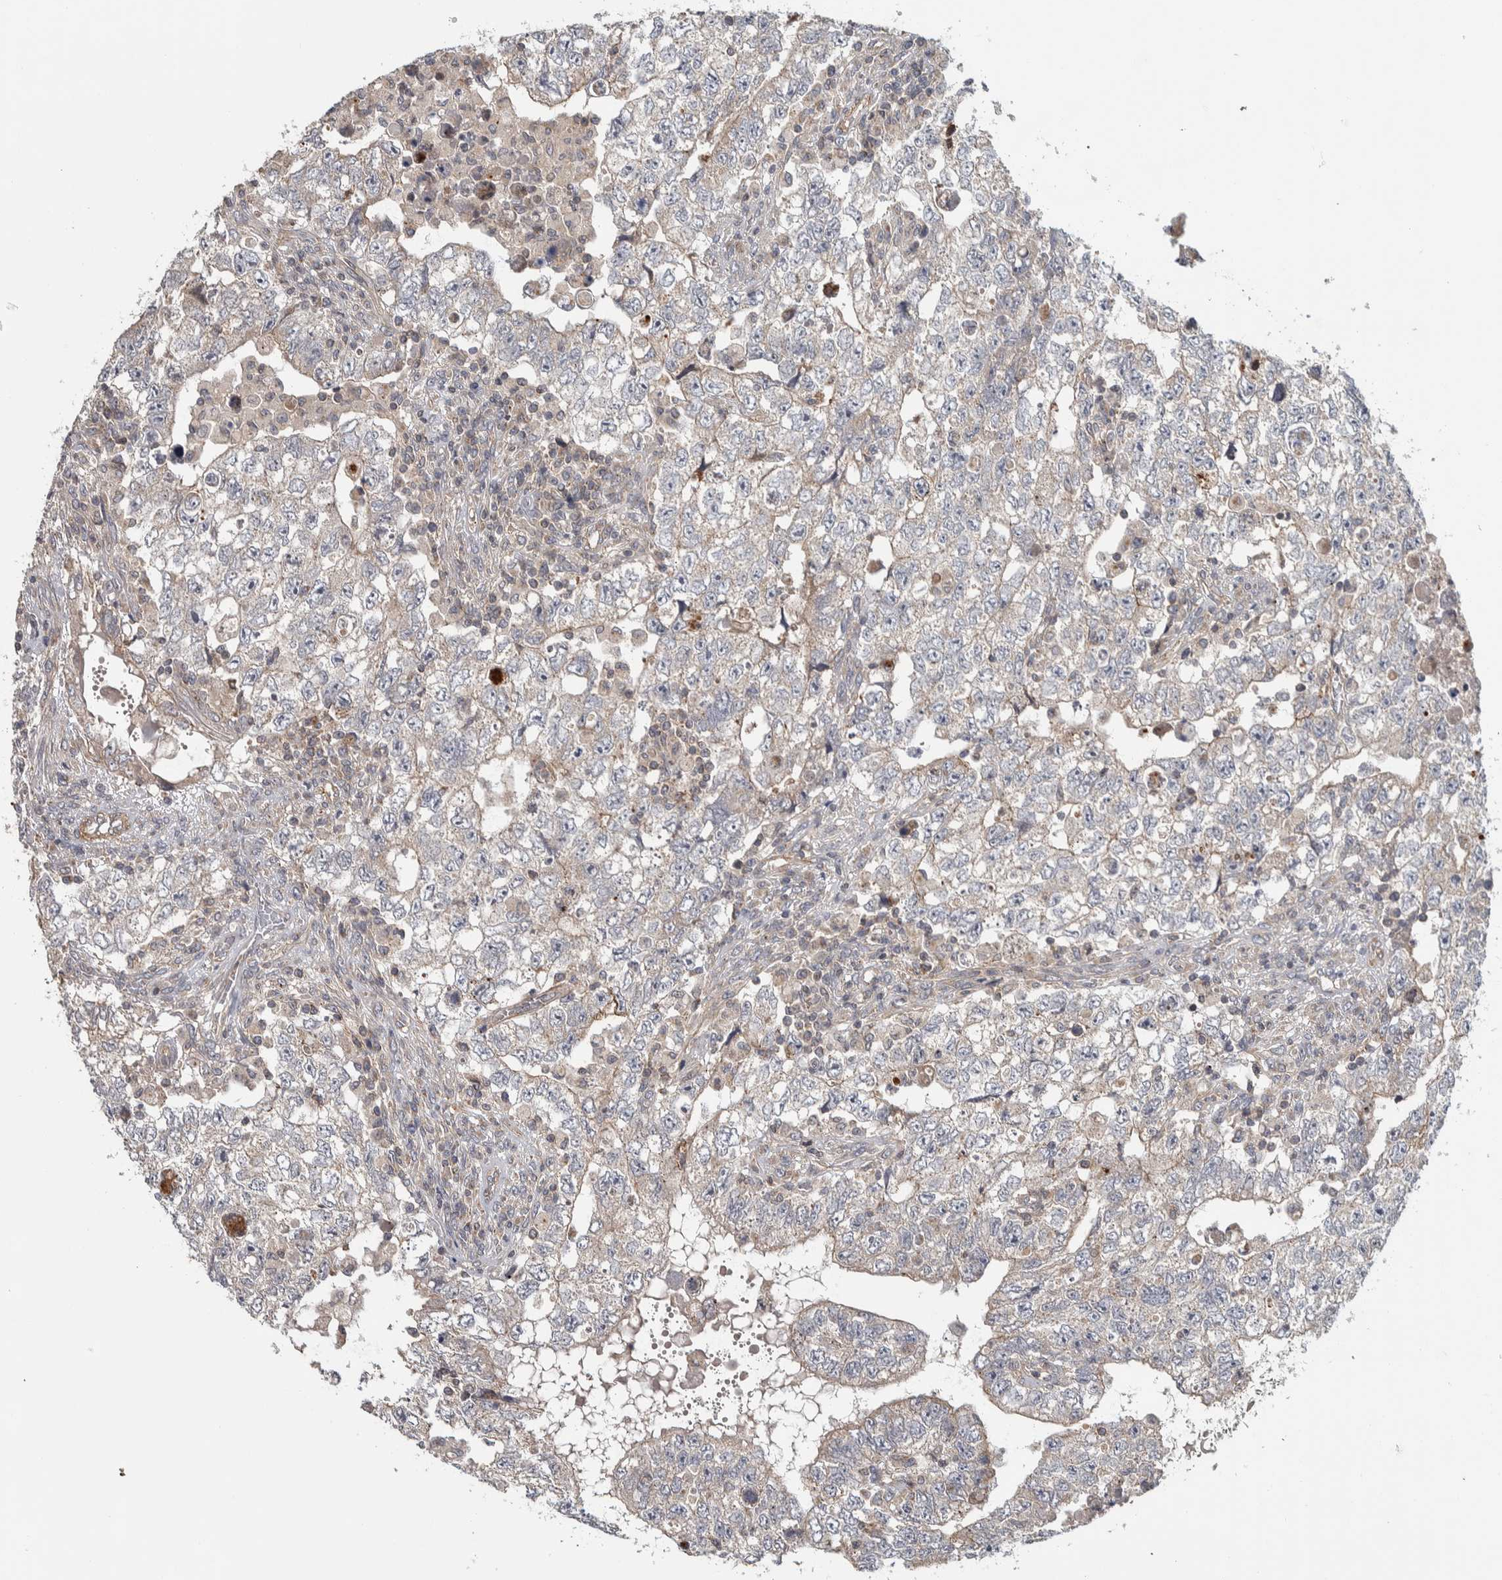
{"staining": {"intensity": "weak", "quantity": "<25%", "location": "cytoplasmic/membranous"}, "tissue": "testis cancer", "cell_type": "Tumor cells", "image_type": "cancer", "snomed": [{"axis": "morphology", "description": "Carcinoma, Embryonal, NOS"}, {"axis": "topography", "description": "Testis"}], "caption": "A high-resolution micrograph shows IHC staining of embryonal carcinoma (testis), which shows no significant staining in tumor cells.", "gene": "CHMP4C", "patient": {"sex": "male", "age": 36}}